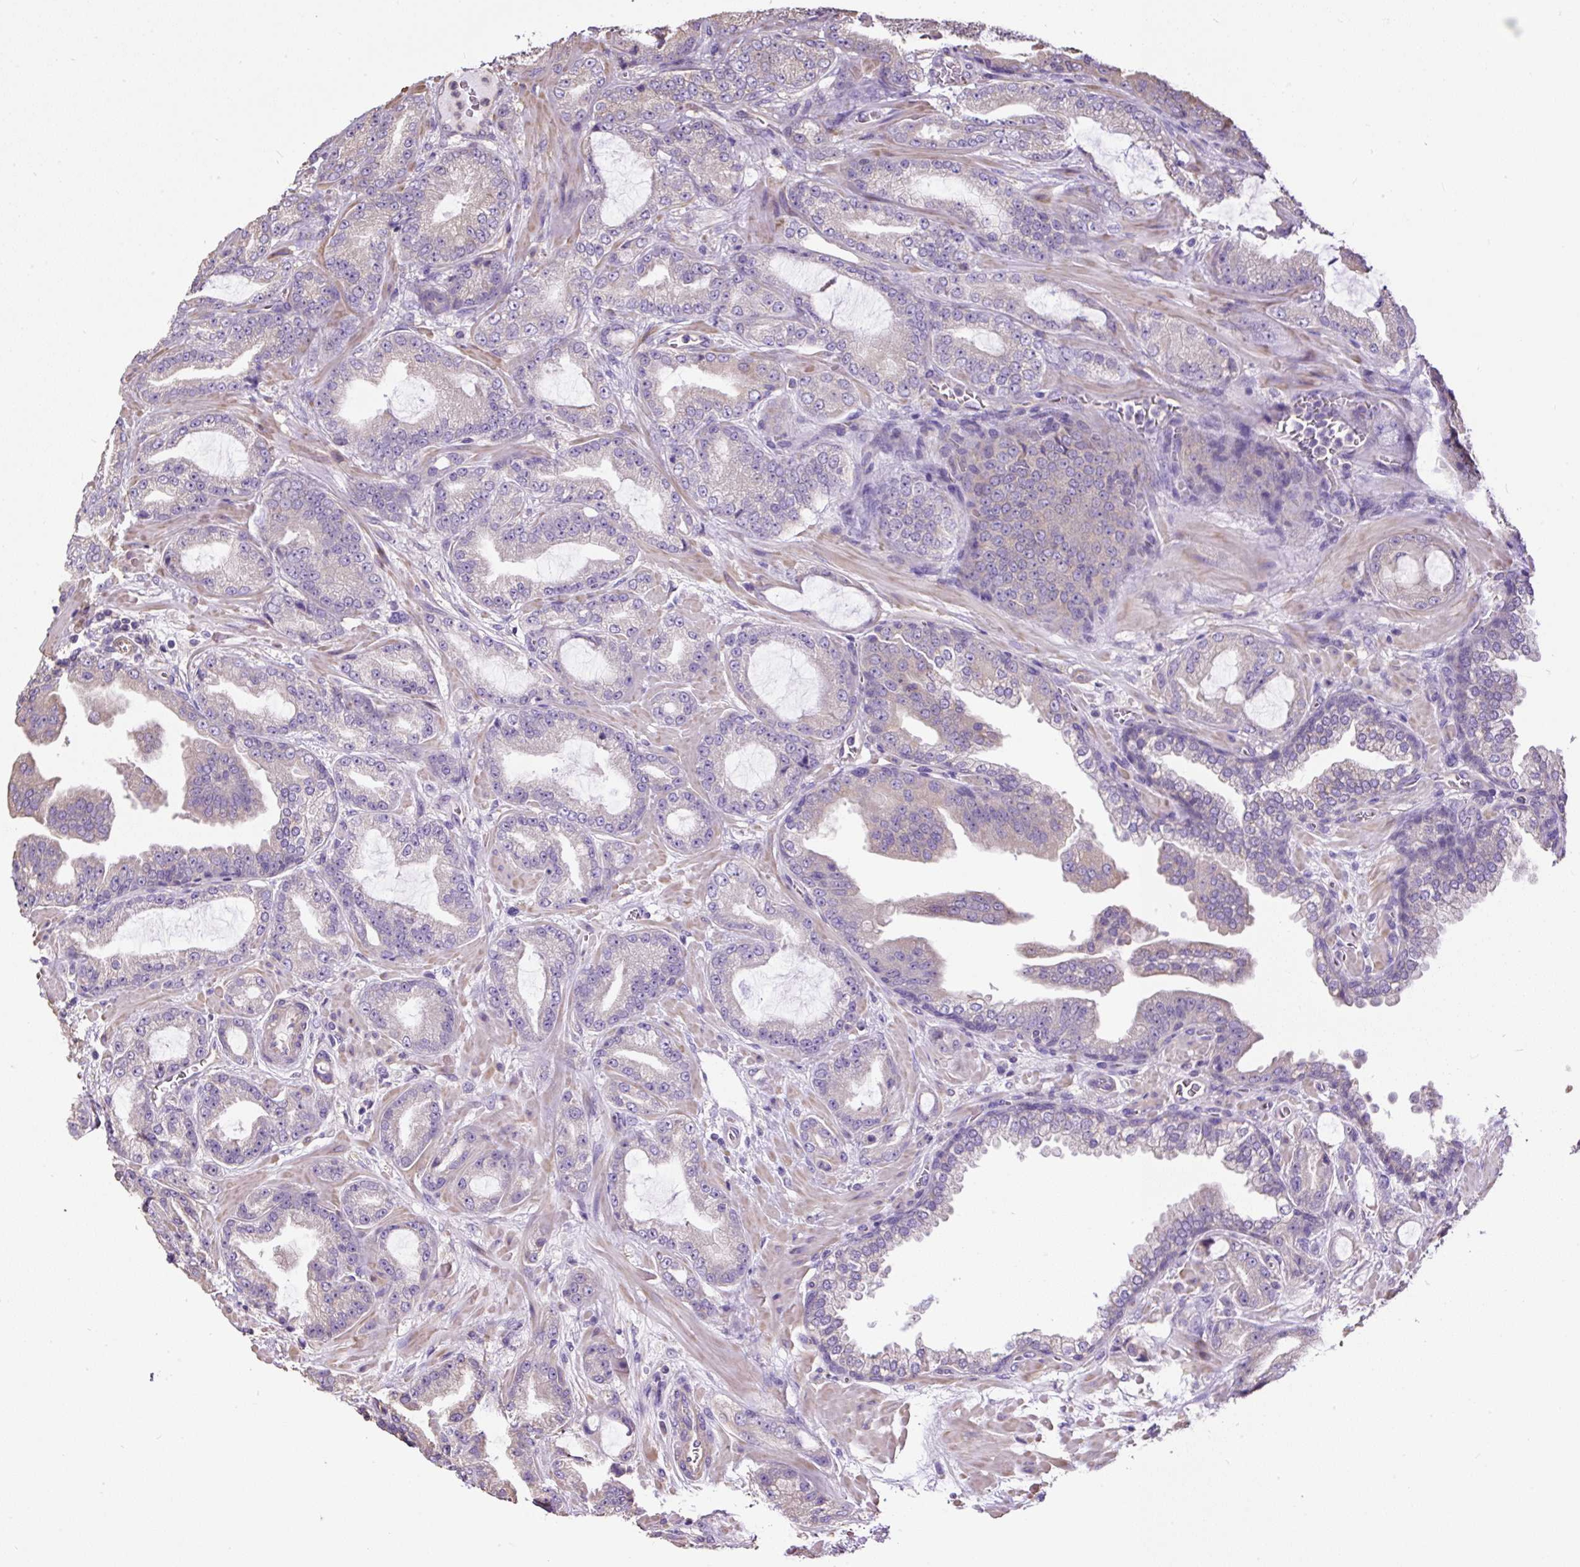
{"staining": {"intensity": "negative", "quantity": "none", "location": "none"}, "tissue": "prostate cancer", "cell_type": "Tumor cells", "image_type": "cancer", "snomed": [{"axis": "morphology", "description": "Adenocarcinoma, High grade"}, {"axis": "topography", "description": "Prostate"}], "caption": "Tumor cells show no significant protein staining in prostate adenocarcinoma (high-grade).", "gene": "PDIA2", "patient": {"sex": "male", "age": 68}}